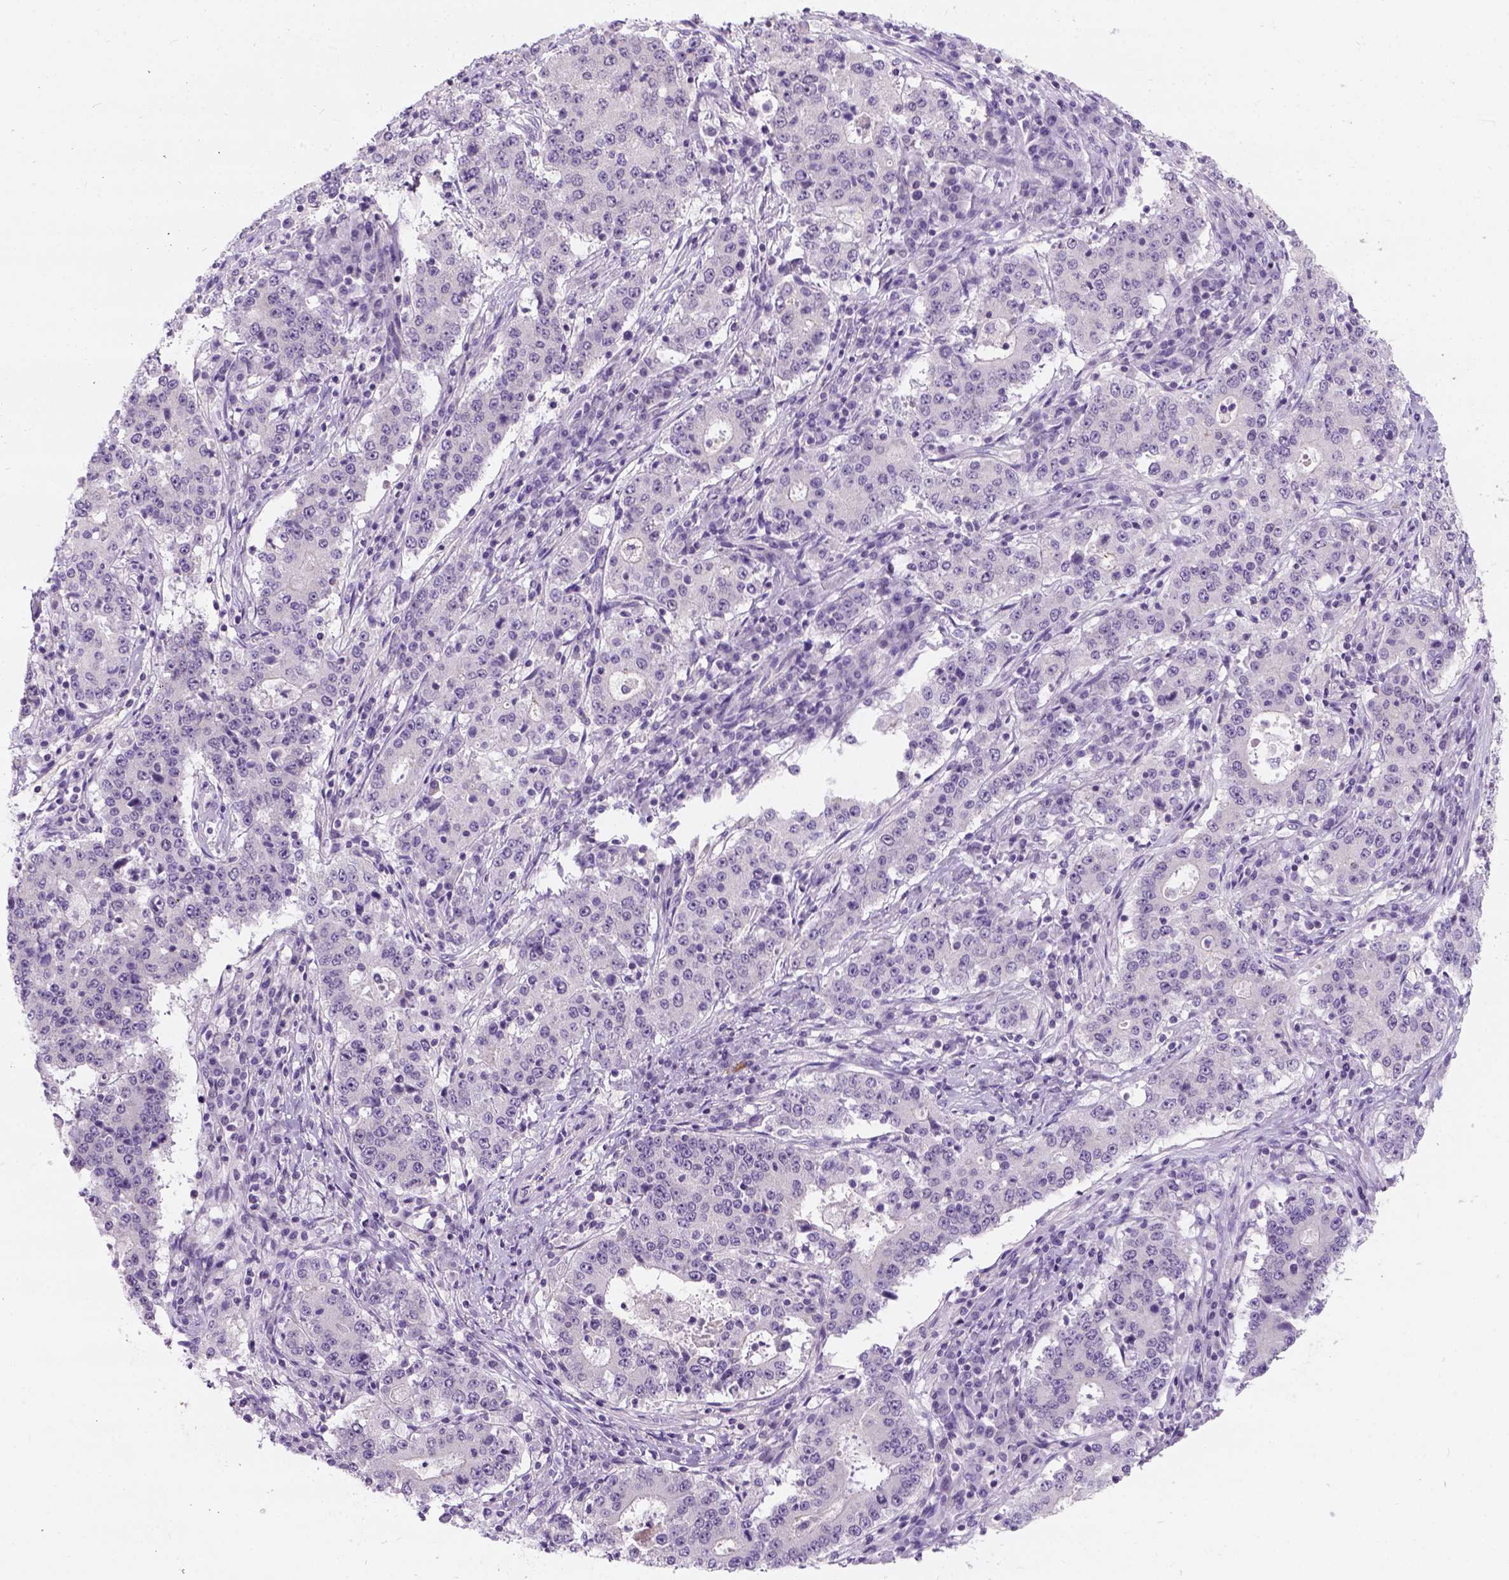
{"staining": {"intensity": "negative", "quantity": "none", "location": "none"}, "tissue": "stomach cancer", "cell_type": "Tumor cells", "image_type": "cancer", "snomed": [{"axis": "morphology", "description": "Adenocarcinoma, NOS"}, {"axis": "topography", "description": "Stomach"}], "caption": "The immunohistochemistry (IHC) histopathology image has no significant expression in tumor cells of stomach adenocarcinoma tissue.", "gene": "C20orf144", "patient": {"sex": "male", "age": 59}}